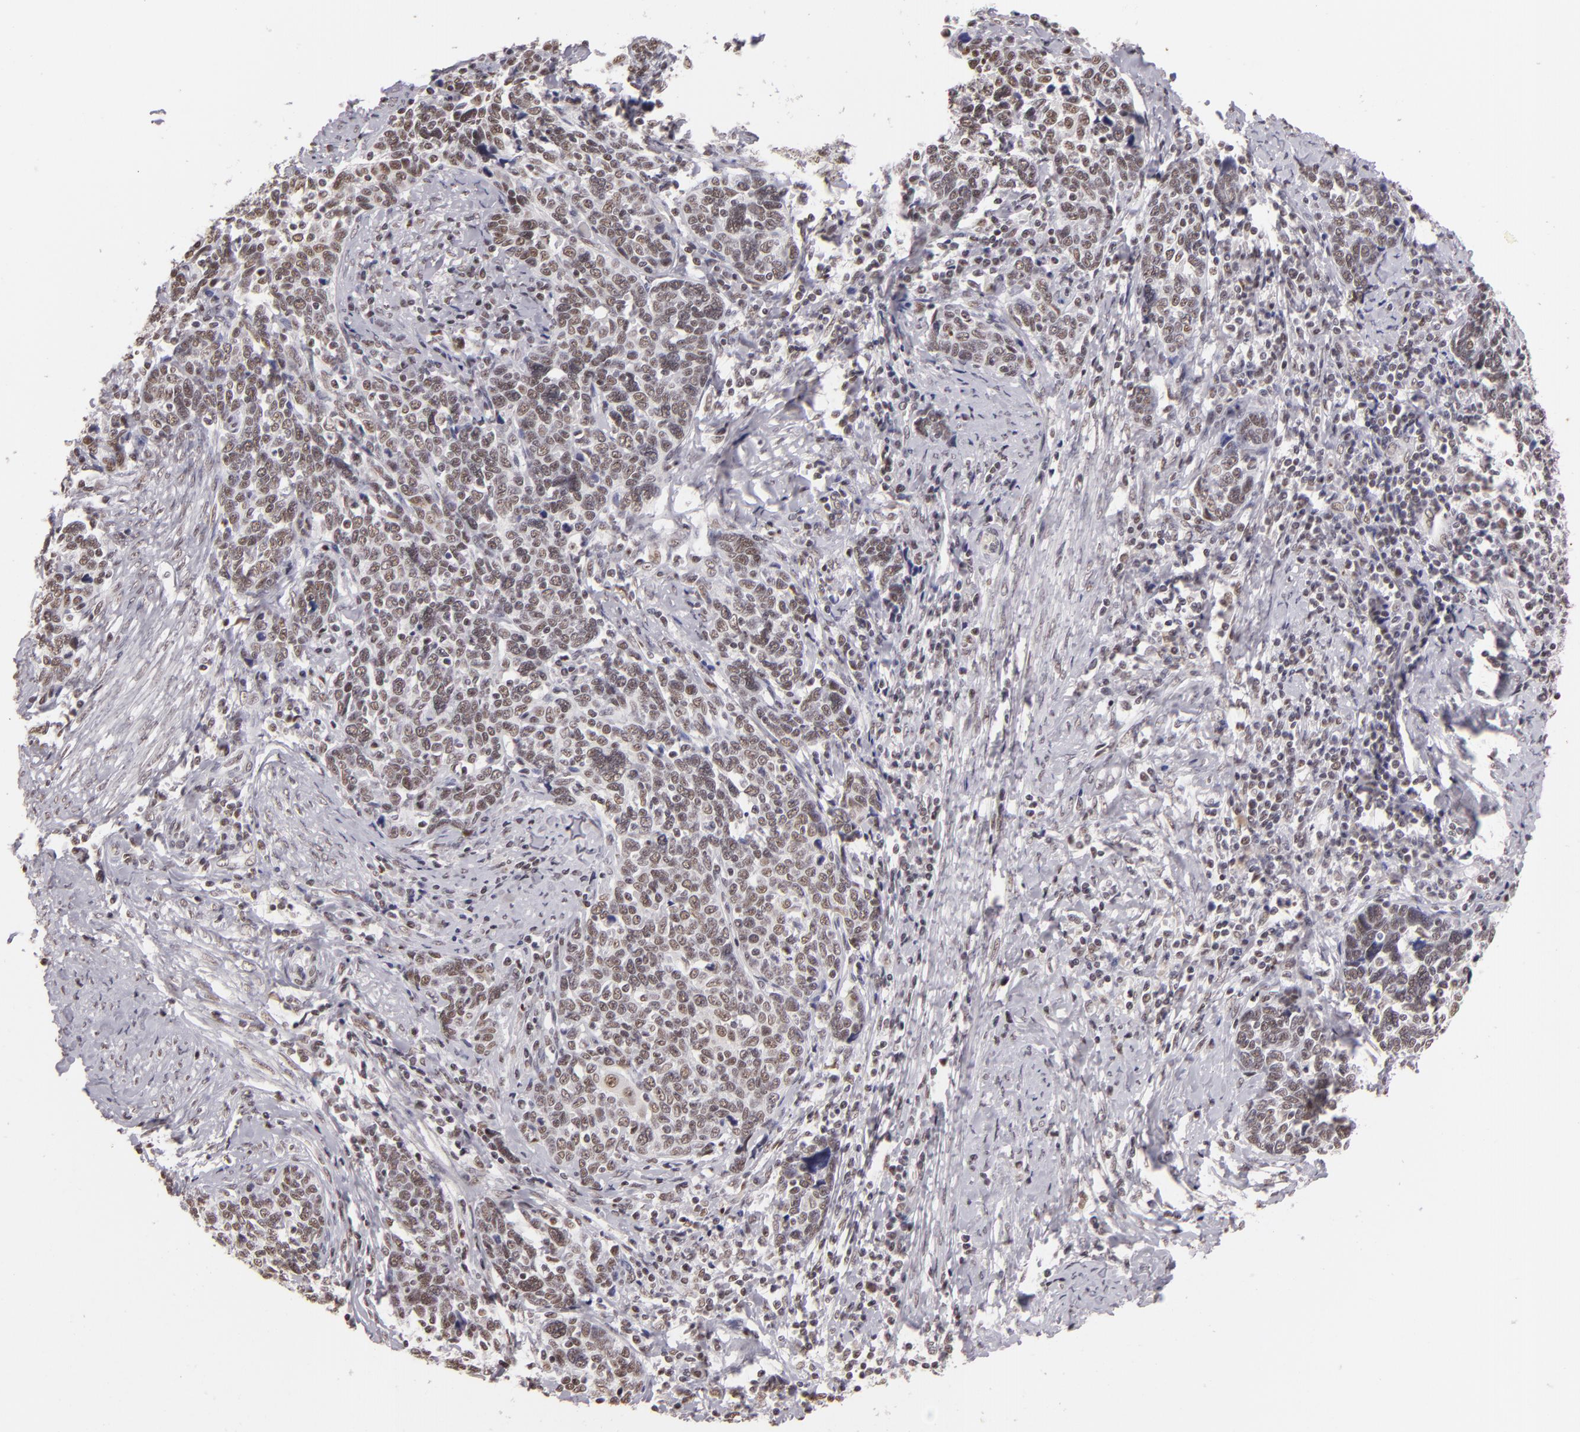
{"staining": {"intensity": "moderate", "quantity": ">75%", "location": "nuclear"}, "tissue": "cervical cancer", "cell_type": "Tumor cells", "image_type": "cancer", "snomed": [{"axis": "morphology", "description": "Squamous cell carcinoma, NOS"}, {"axis": "topography", "description": "Cervix"}], "caption": "This micrograph exhibits squamous cell carcinoma (cervical) stained with IHC to label a protein in brown. The nuclear of tumor cells show moderate positivity for the protein. Nuclei are counter-stained blue.", "gene": "INTS6", "patient": {"sex": "female", "age": 41}}